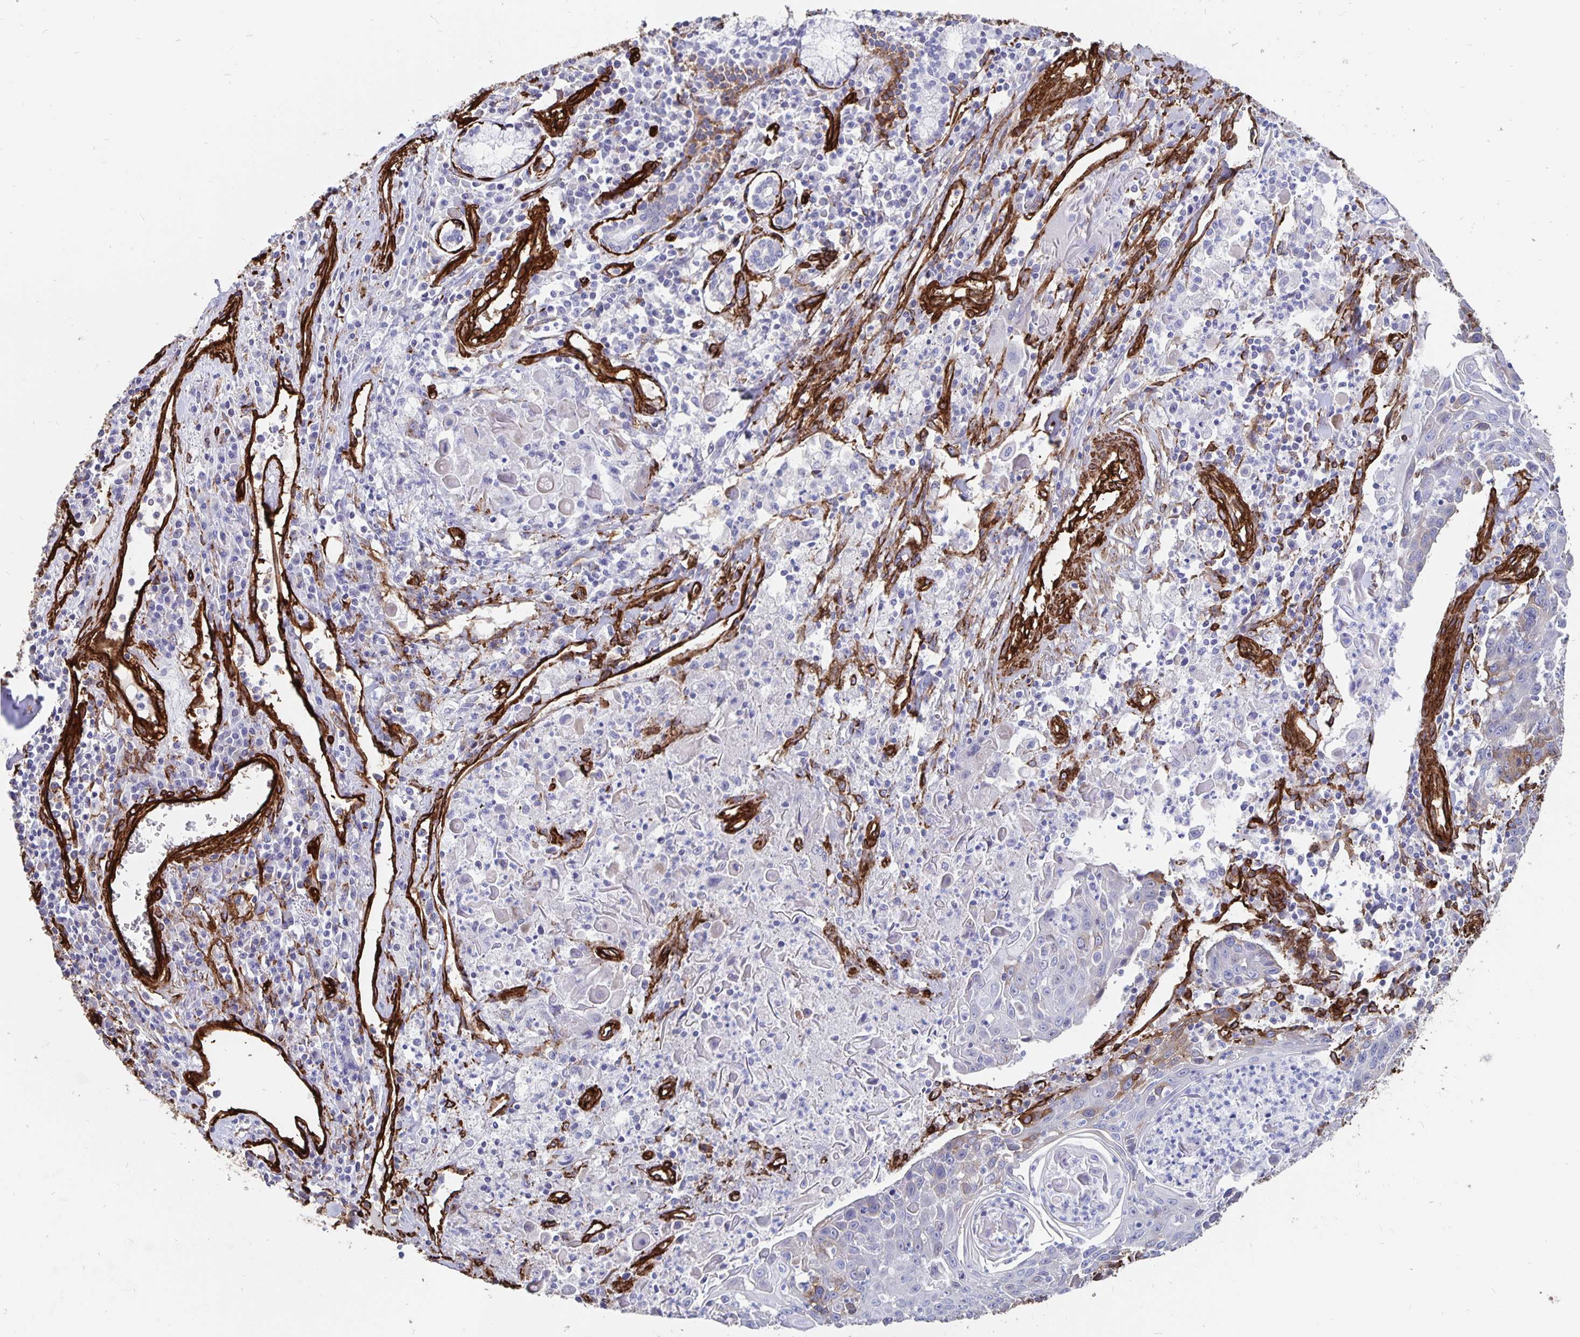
{"staining": {"intensity": "negative", "quantity": "none", "location": "none"}, "tissue": "lung cancer", "cell_type": "Tumor cells", "image_type": "cancer", "snomed": [{"axis": "morphology", "description": "Squamous cell carcinoma, NOS"}, {"axis": "morphology", "description": "Squamous cell carcinoma, metastatic, NOS"}, {"axis": "topography", "description": "Lung"}, {"axis": "topography", "description": "Pleura, NOS"}], "caption": "DAB (3,3'-diaminobenzidine) immunohistochemical staining of human lung cancer shows no significant expression in tumor cells.", "gene": "DCHS2", "patient": {"sex": "male", "age": 72}}